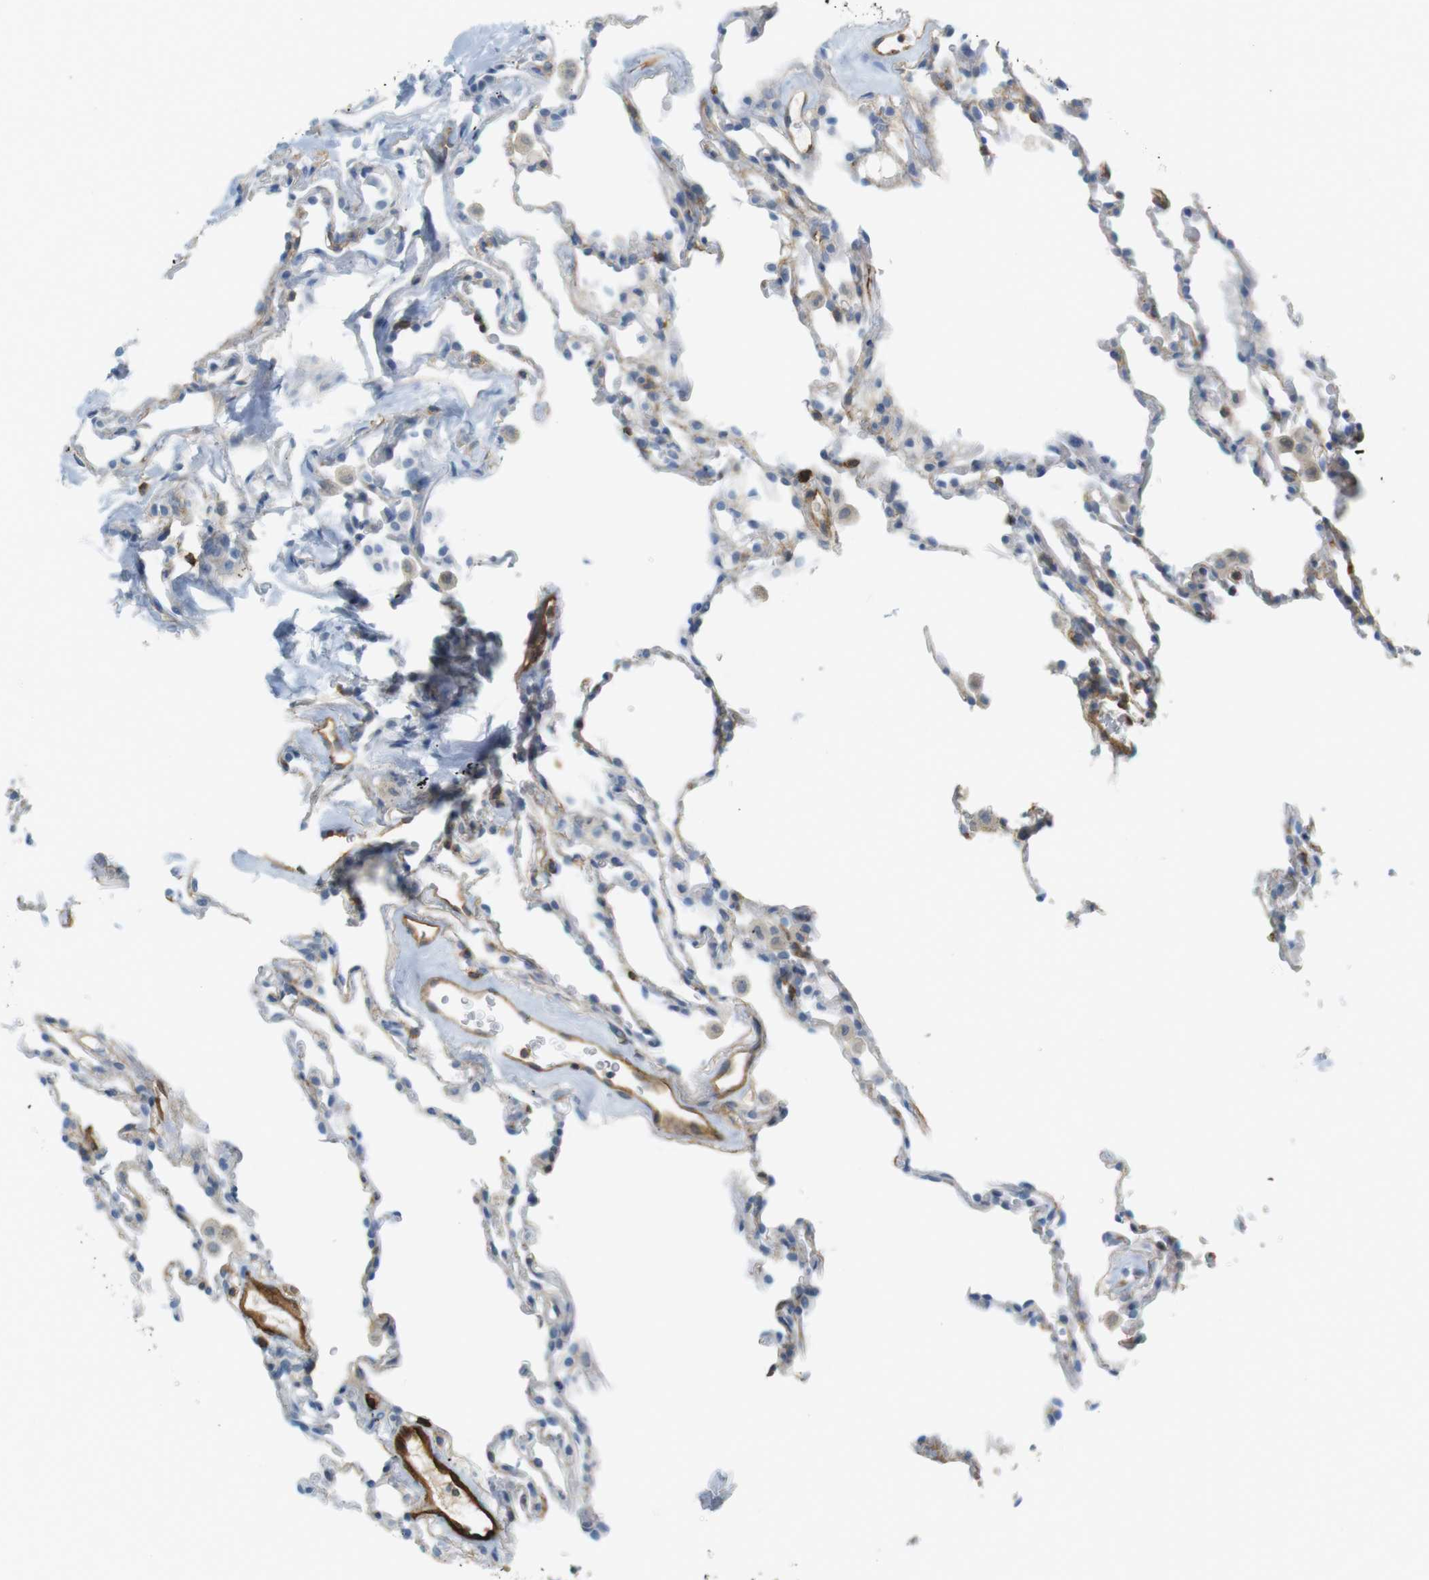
{"staining": {"intensity": "negative", "quantity": "none", "location": "none"}, "tissue": "lung", "cell_type": "Alveolar cells", "image_type": "normal", "snomed": [{"axis": "morphology", "description": "Normal tissue, NOS"}, {"axis": "morphology", "description": "Soft tissue tumor metastatic"}, {"axis": "topography", "description": "Lung"}], "caption": "This is an immunohistochemistry histopathology image of unremarkable lung. There is no expression in alveolar cells.", "gene": "F2R", "patient": {"sex": "male", "age": 59}}